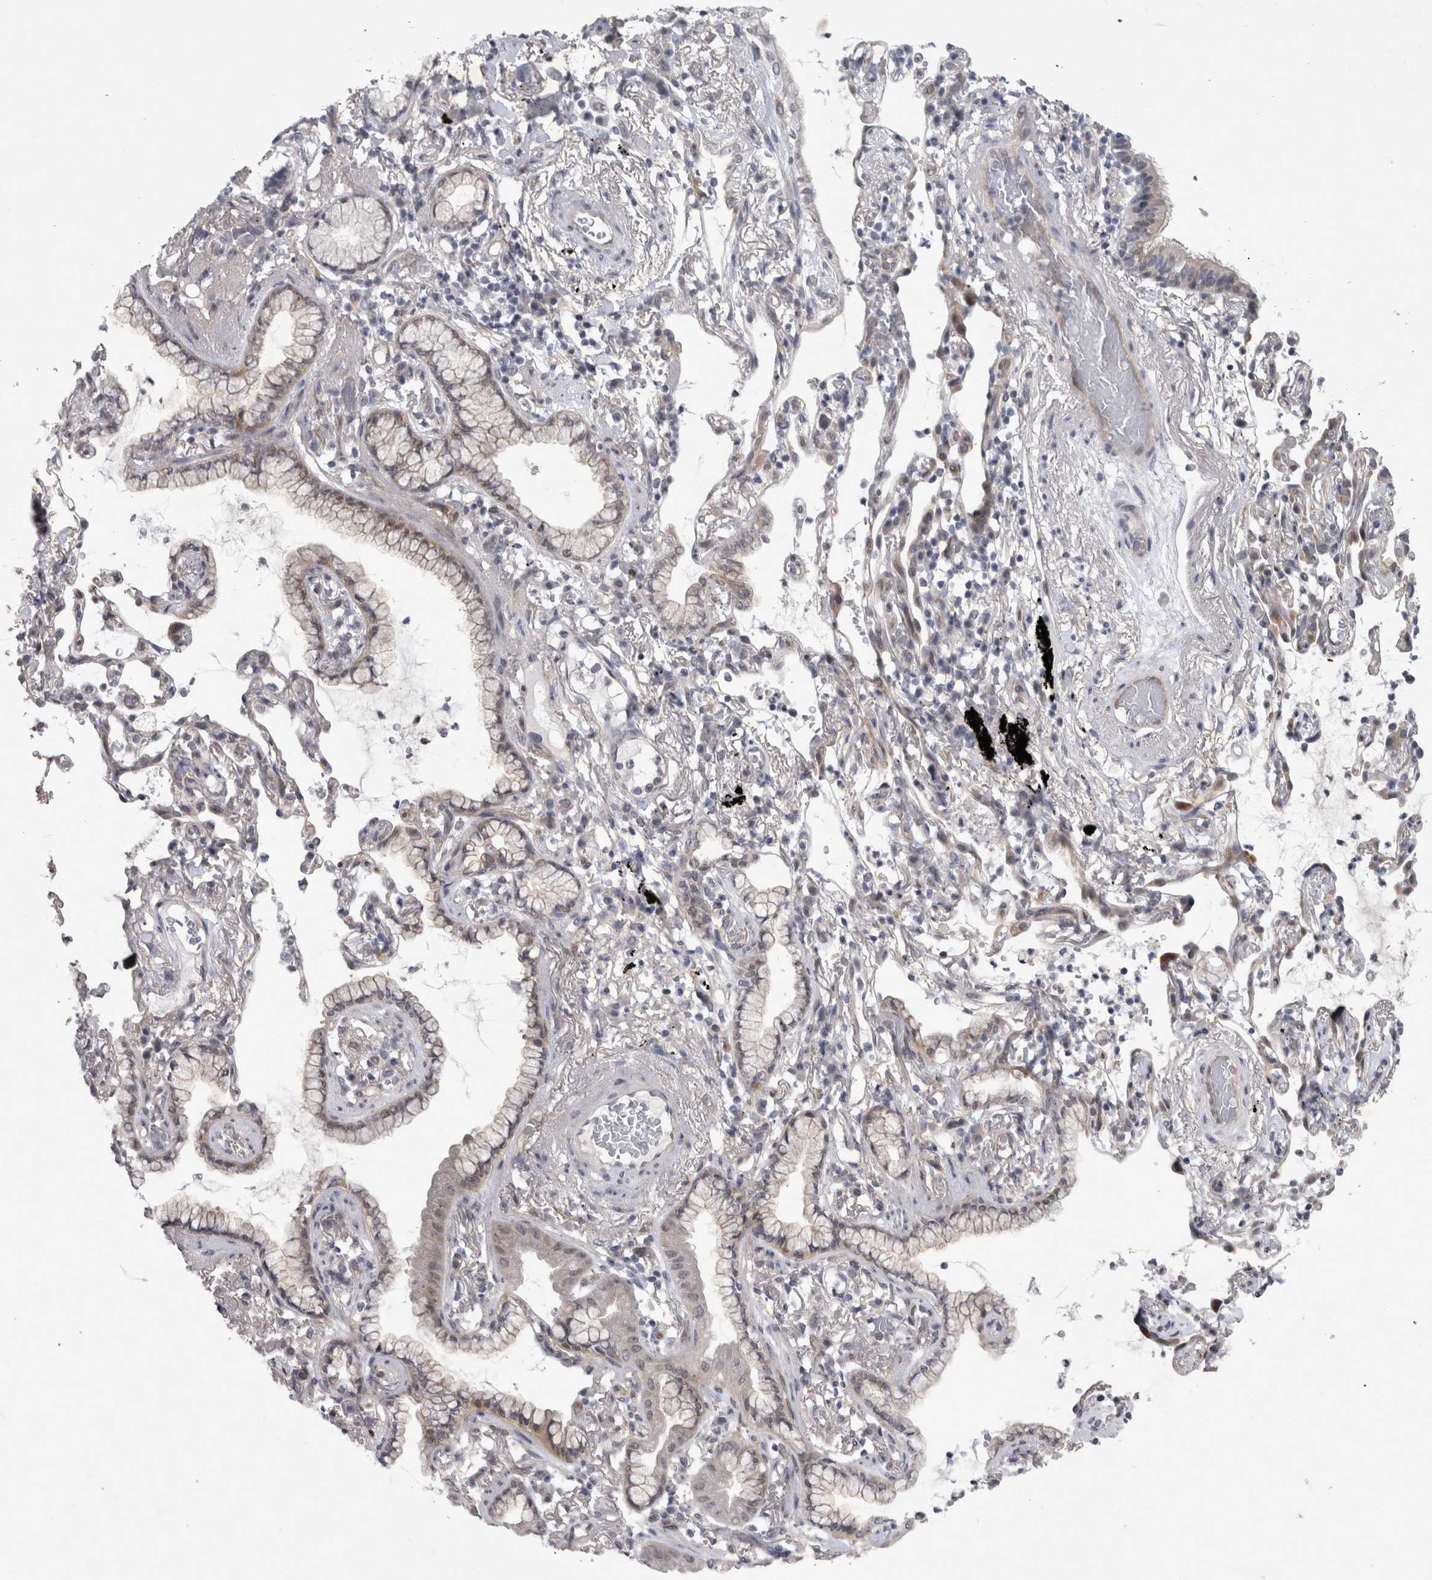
{"staining": {"intensity": "weak", "quantity": "25%-75%", "location": "cytoplasmic/membranous"}, "tissue": "lung cancer", "cell_type": "Tumor cells", "image_type": "cancer", "snomed": [{"axis": "morphology", "description": "Adenocarcinoma, NOS"}, {"axis": "topography", "description": "Lung"}], "caption": "Protein expression analysis of human lung cancer reveals weak cytoplasmic/membranous staining in about 25%-75% of tumor cells. (brown staining indicates protein expression, while blue staining denotes nuclei).", "gene": "PARP11", "patient": {"sex": "female", "age": 70}}